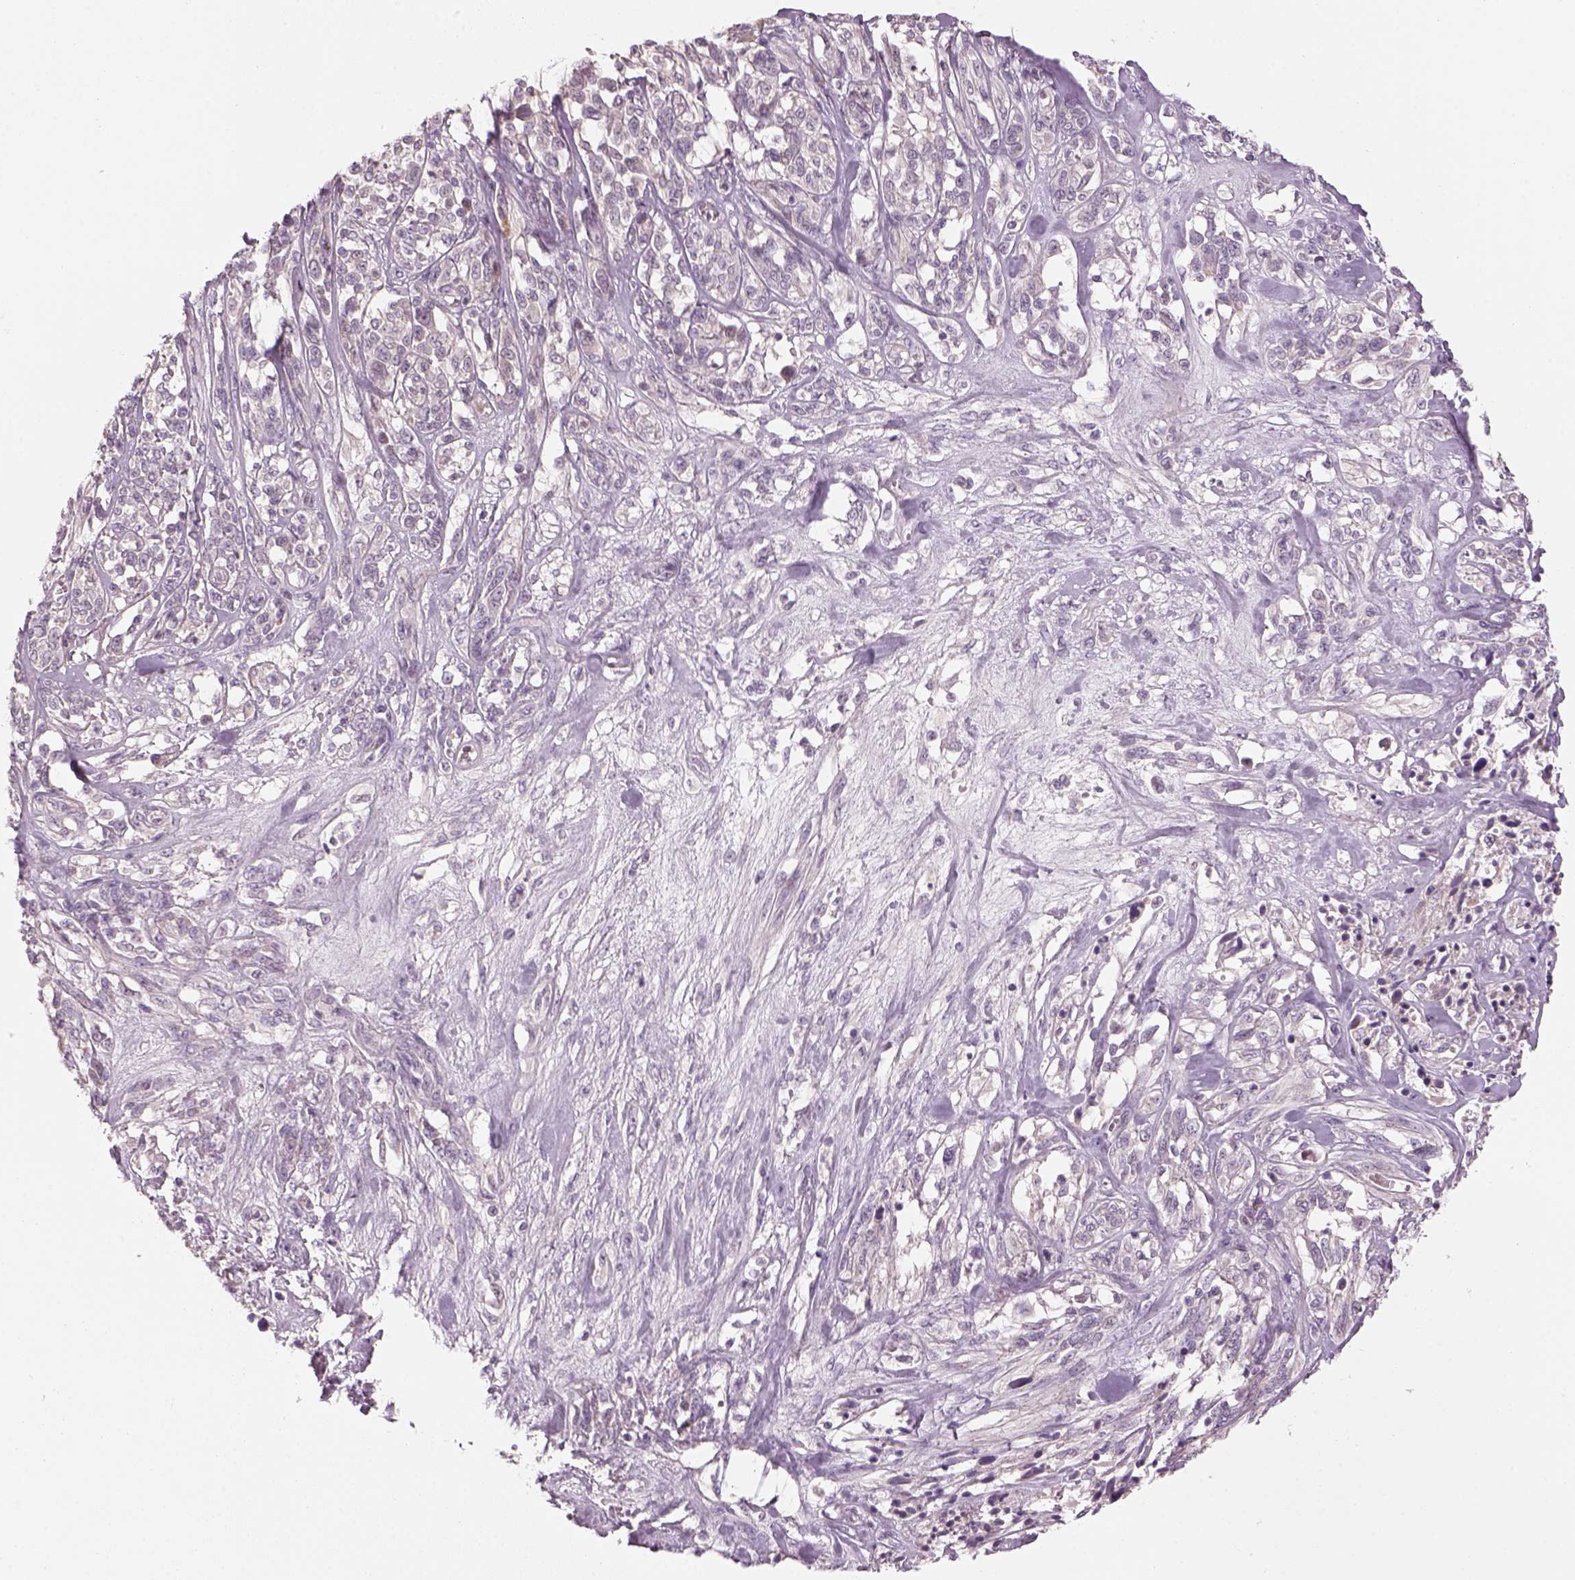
{"staining": {"intensity": "negative", "quantity": "none", "location": "none"}, "tissue": "melanoma", "cell_type": "Tumor cells", "image_type": "cancer", "snomed": [{"axis": "morphology", "description": "Malignant melanoma, NOS"}, {"axis": "topography", "description": "Skin"}], "caption": "Tumor cells are negative for brown protein staining in melanoma.", "gene": "PENK", "patient": {"sex": "female", "age": 91}}